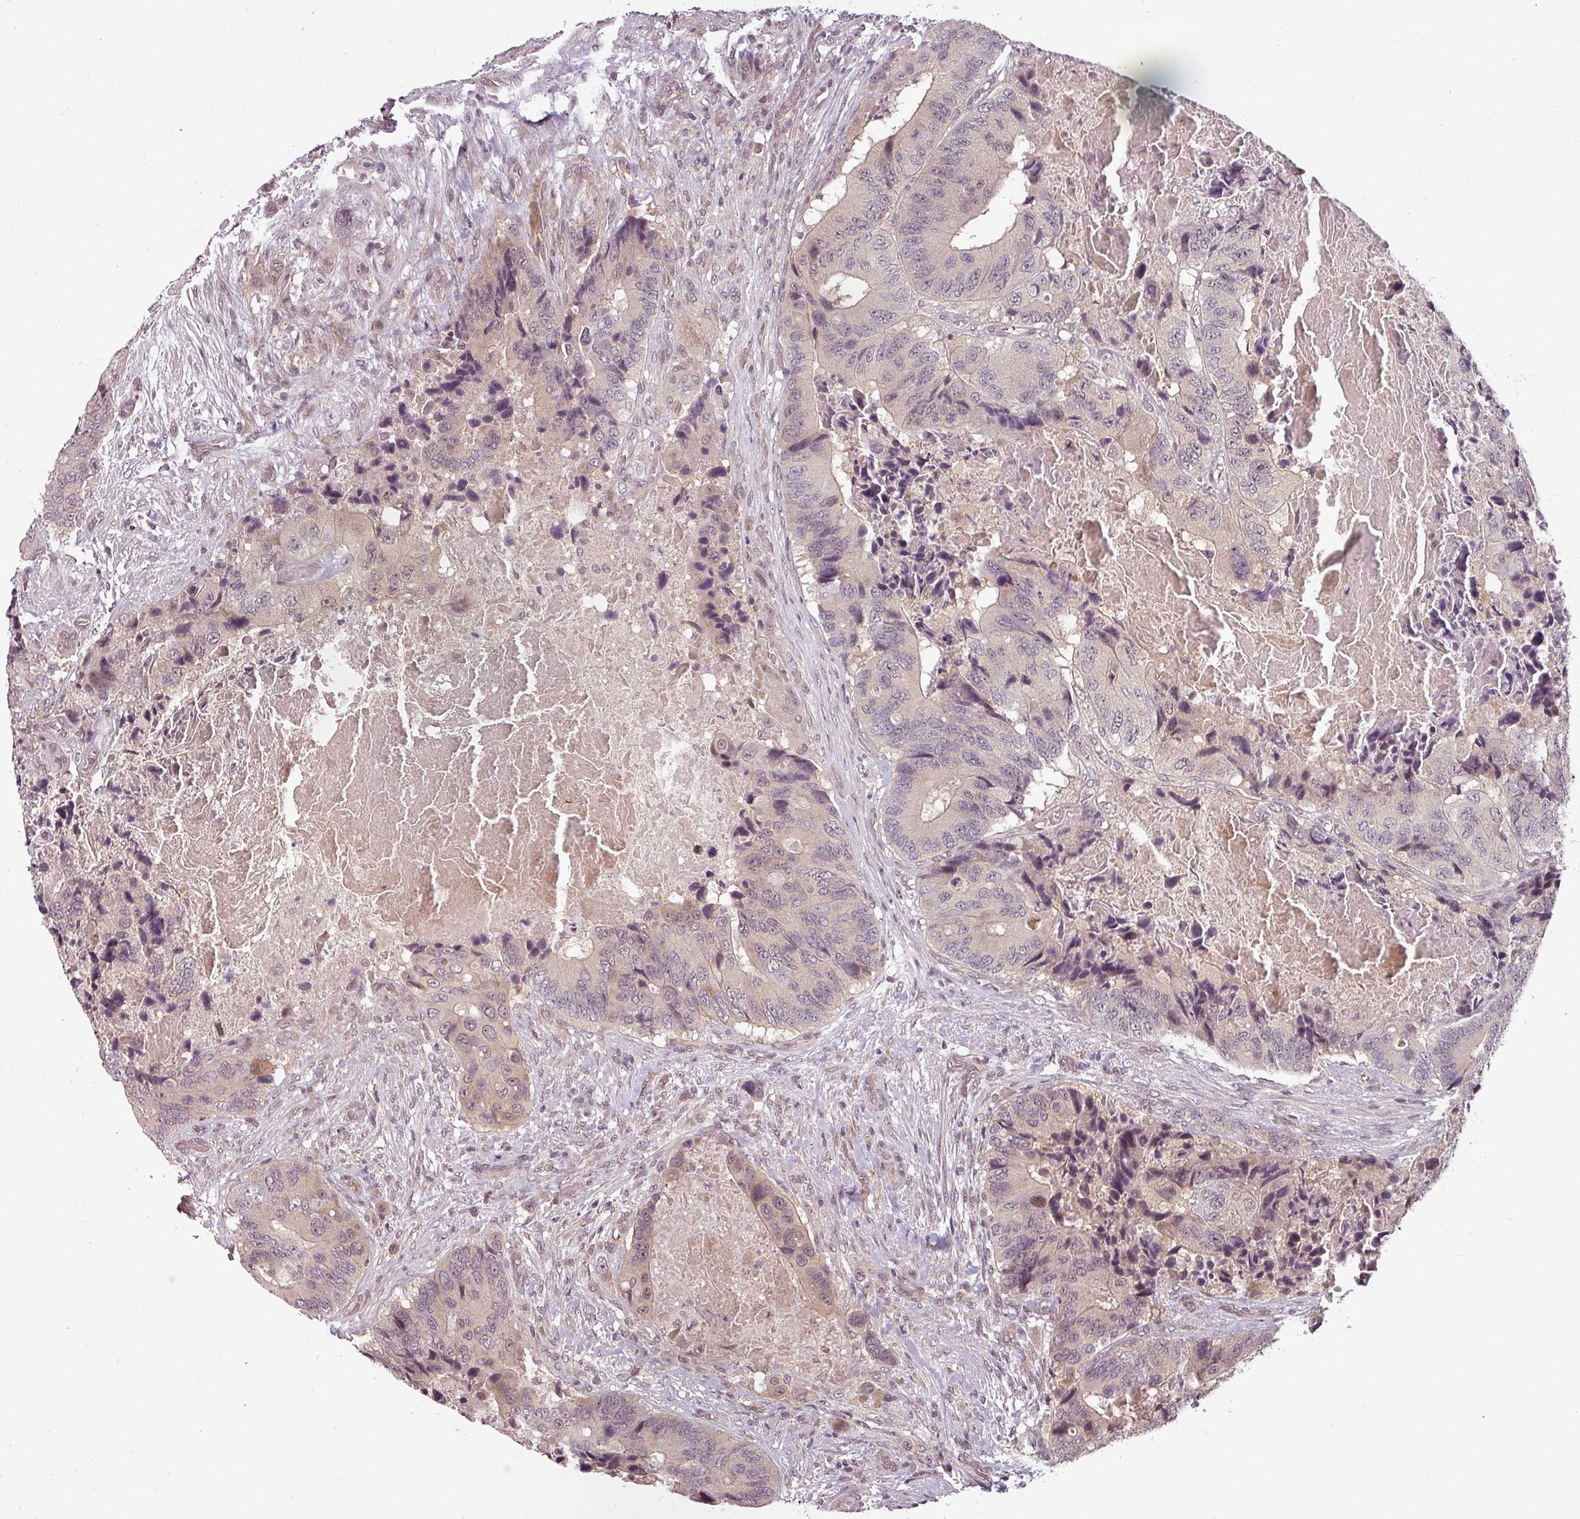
{"staining": {"intensity": "weak", "quantity": "25%-75%", "location": "cytoplasmic/membranous"}, "tissue": "colorectal cancer", "cell_type": "Tumor cells", "image_type": "cancer", "snomed": [{"axis": "morphology", "description": "Adenocarcinoma, NOS"}, {"axis": "topography", "description": "Colon"}], "caption": "Colorectal cancer was stained to show a protein in brown. There is low levels of weak cytoplasmic/membranous staining in about 25%-75% of tumor cells. The staining was performed using DAB (3,3'-diaminobenzidine), with brown indicating positive protein expression. Nuclei are stained blue with hematoxylin.", "gene": "CLIC1", "patient": {"sex": "male", "age": 84}}